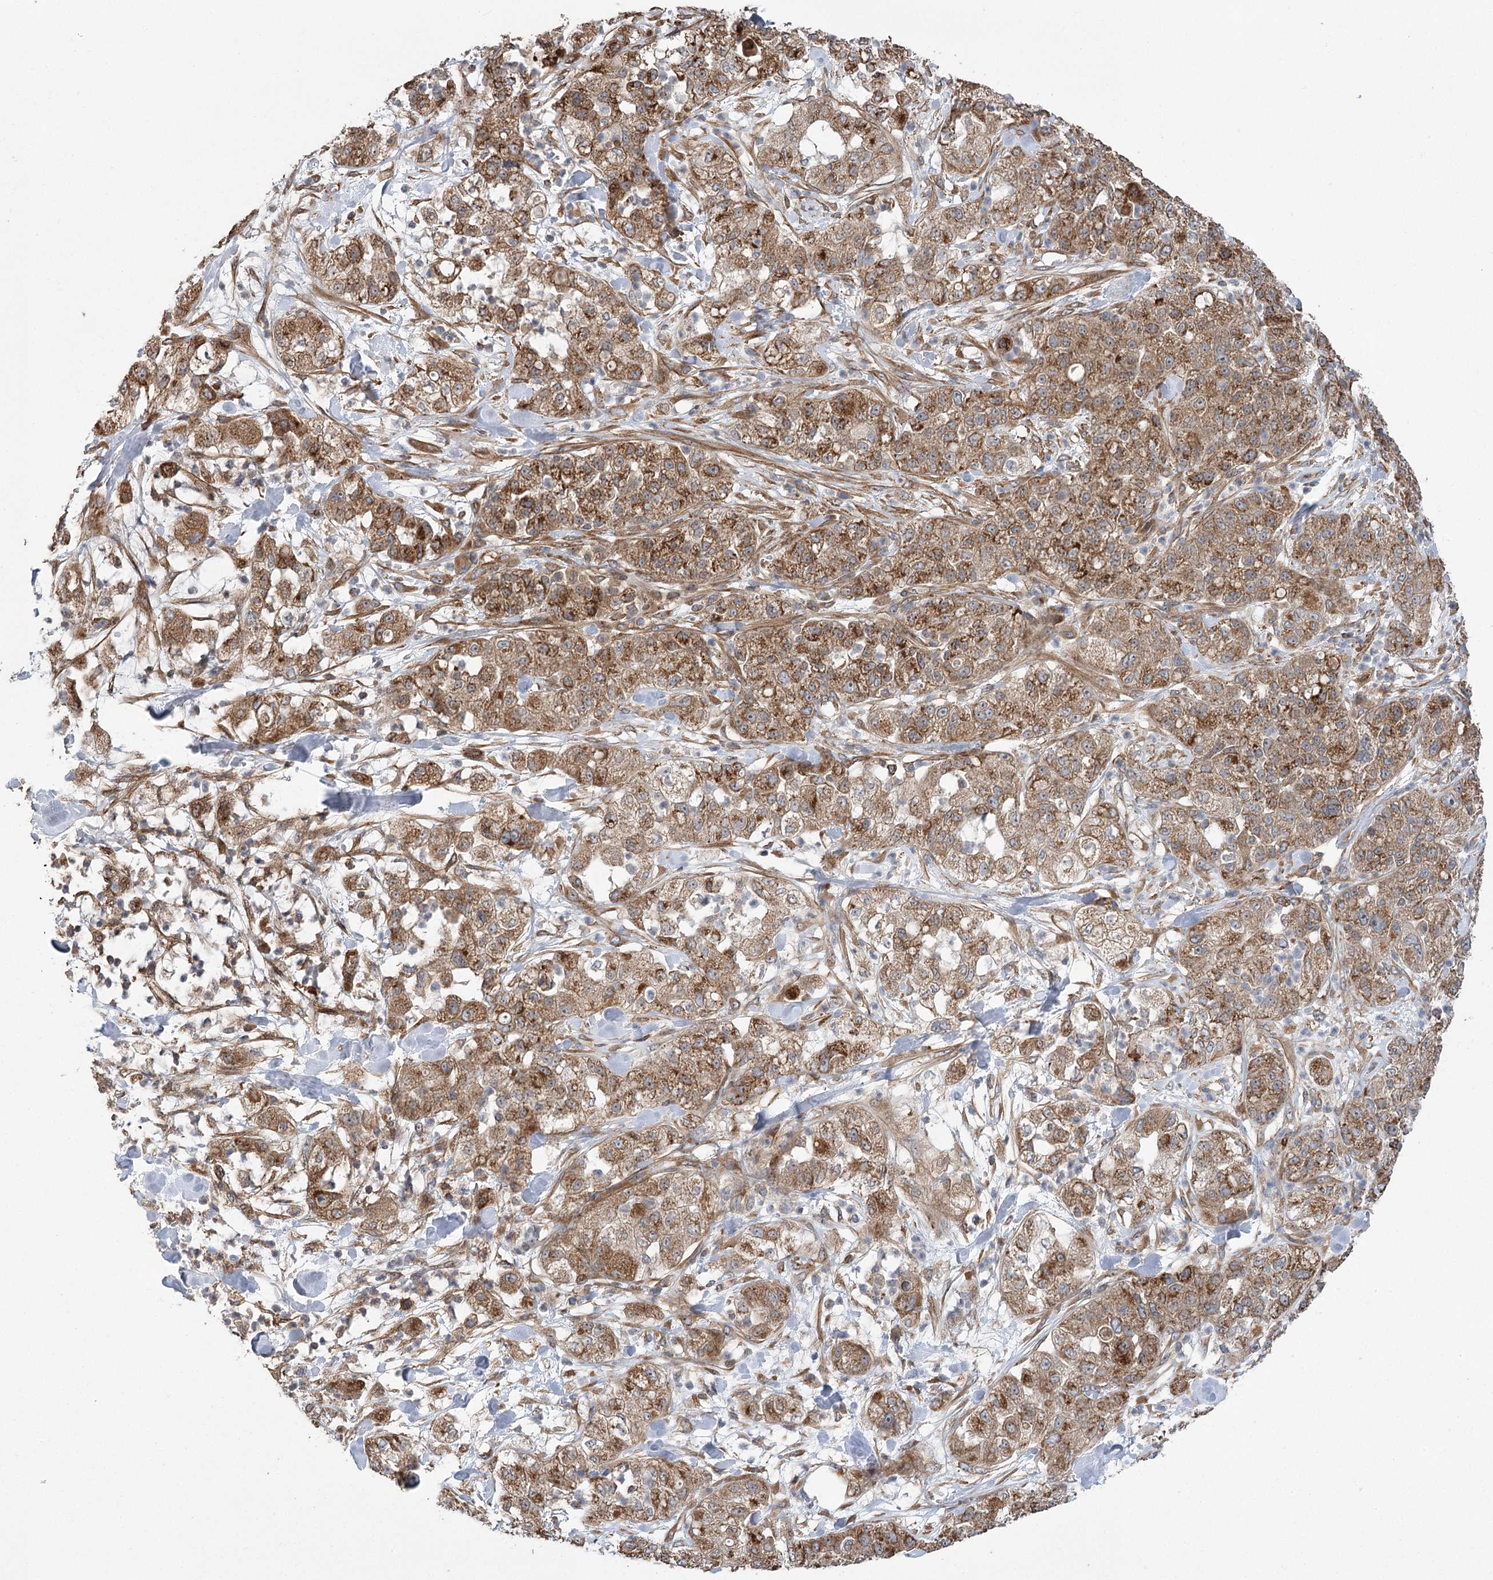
{"staining": {"intensity": "strong", "quantity": ">75%", "location": "cytoplasmic/membranous"}, "tissue": "pancreatic cancer", "cell_type": "Tumor cells", "image_type": "cancer", "snomed": [{"axis": "morphology", "description": "Adenocarcinoma, NOS"}, {"axis": "topography", "description": "Pancreas"}], "caption": "Immunohistochemical staining of human pancreatic cancer reveals strong cytoplasmic/membranous protein positivity in about >75% of tumor cells.", "gene": "RWDD4", "patient": {"sex": "female", "age": 78}}